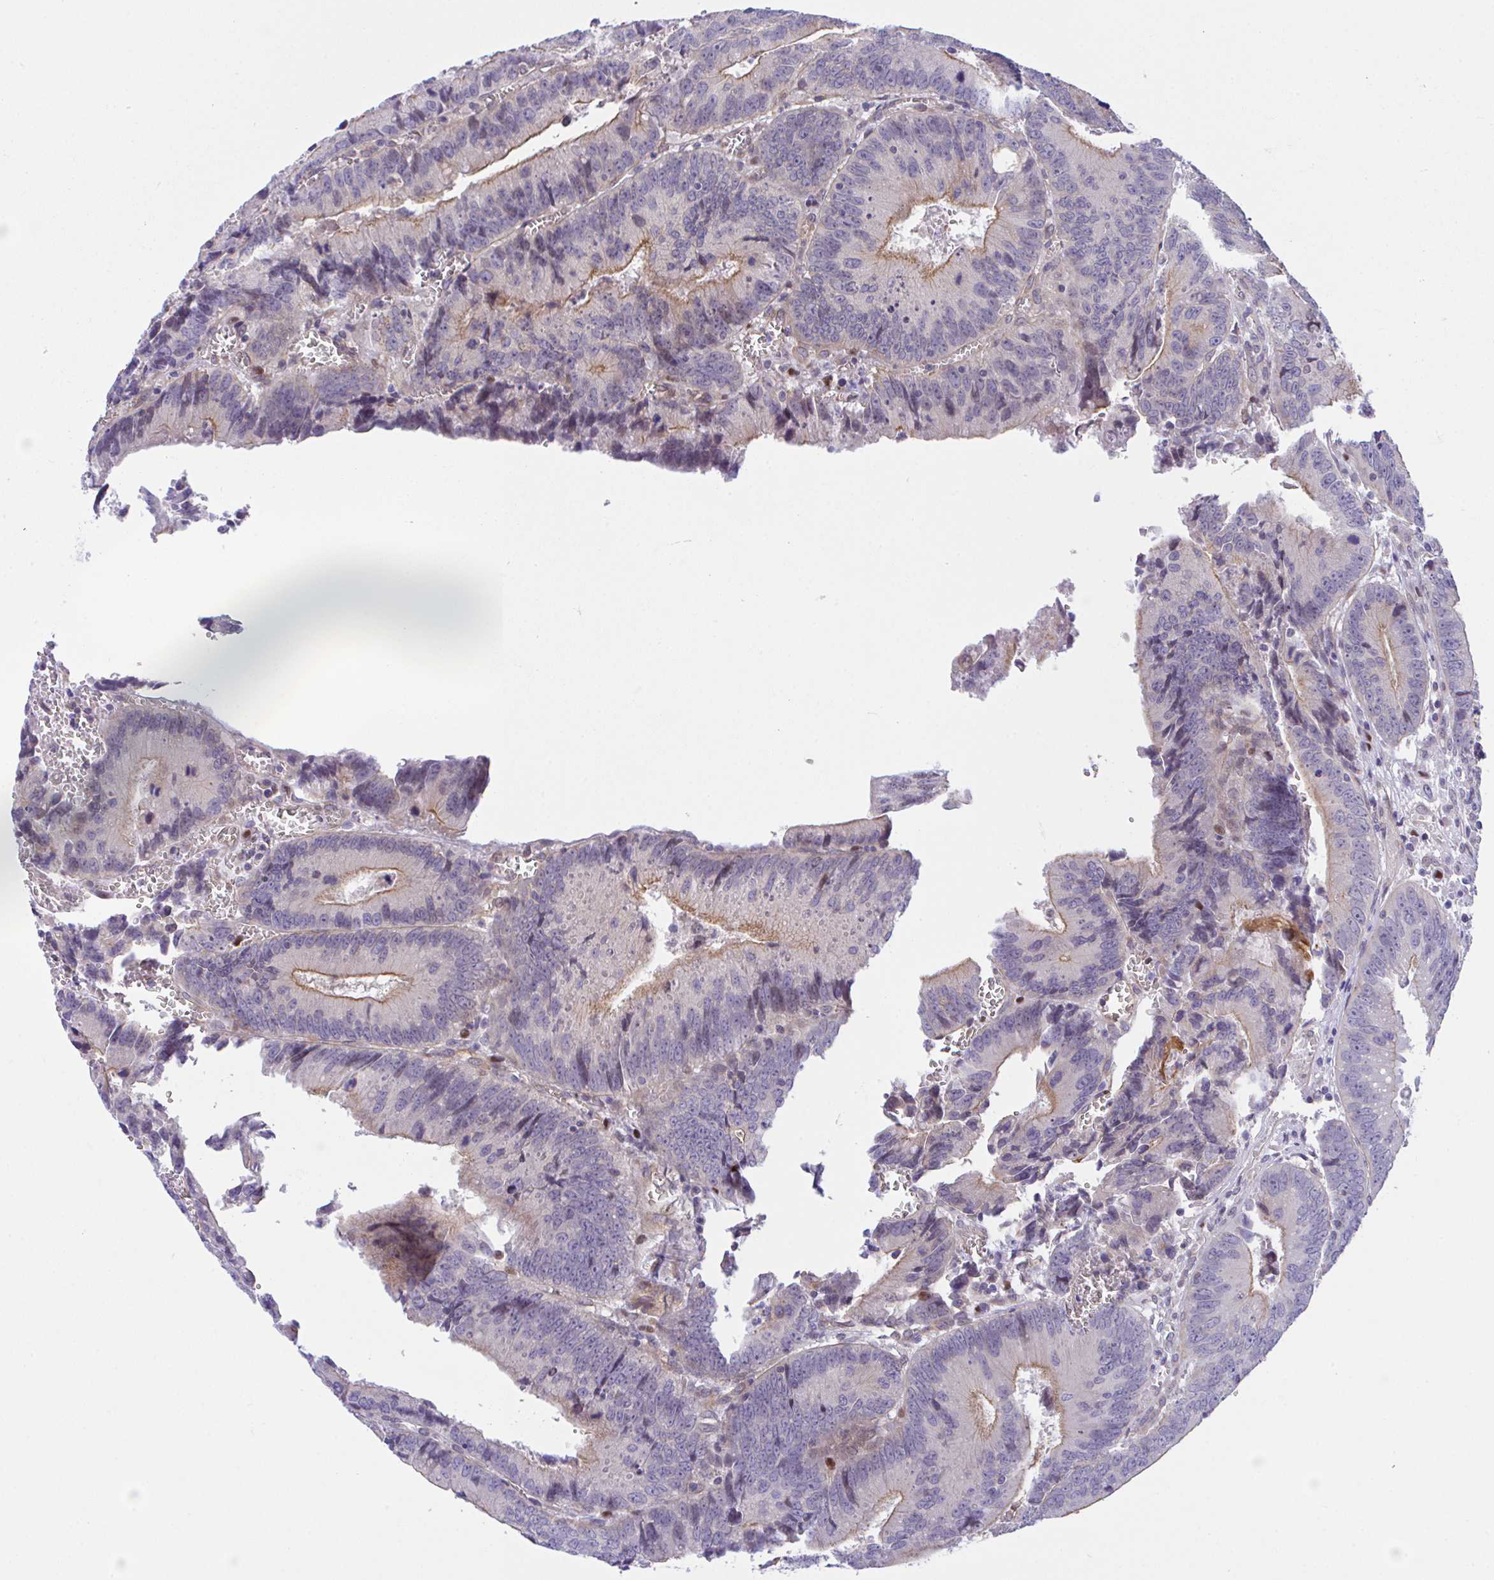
{"staining": {"intensity": "moderate", "quantity": "25%-75%", "location": "cytoplasmic/membranous"}, "tissue": "colorectal cancer", "cell_type": "Tumor cells", "image_type": "cancer", "snomed": [{"axis": "morphology", "description": "Adenocarcinoma, NOS"}, {"axis": "topography", "description": "Rectum"}], "caption": "IHC micrograph of human colorectal cancer stained for a protein (brown), which displays medium levels of moderate cytoplasmic/membranous positivity in about 25%-75% of tumor cells.", "gene": "ZBED3", "patient": {"sex": "female", "age": 81}}